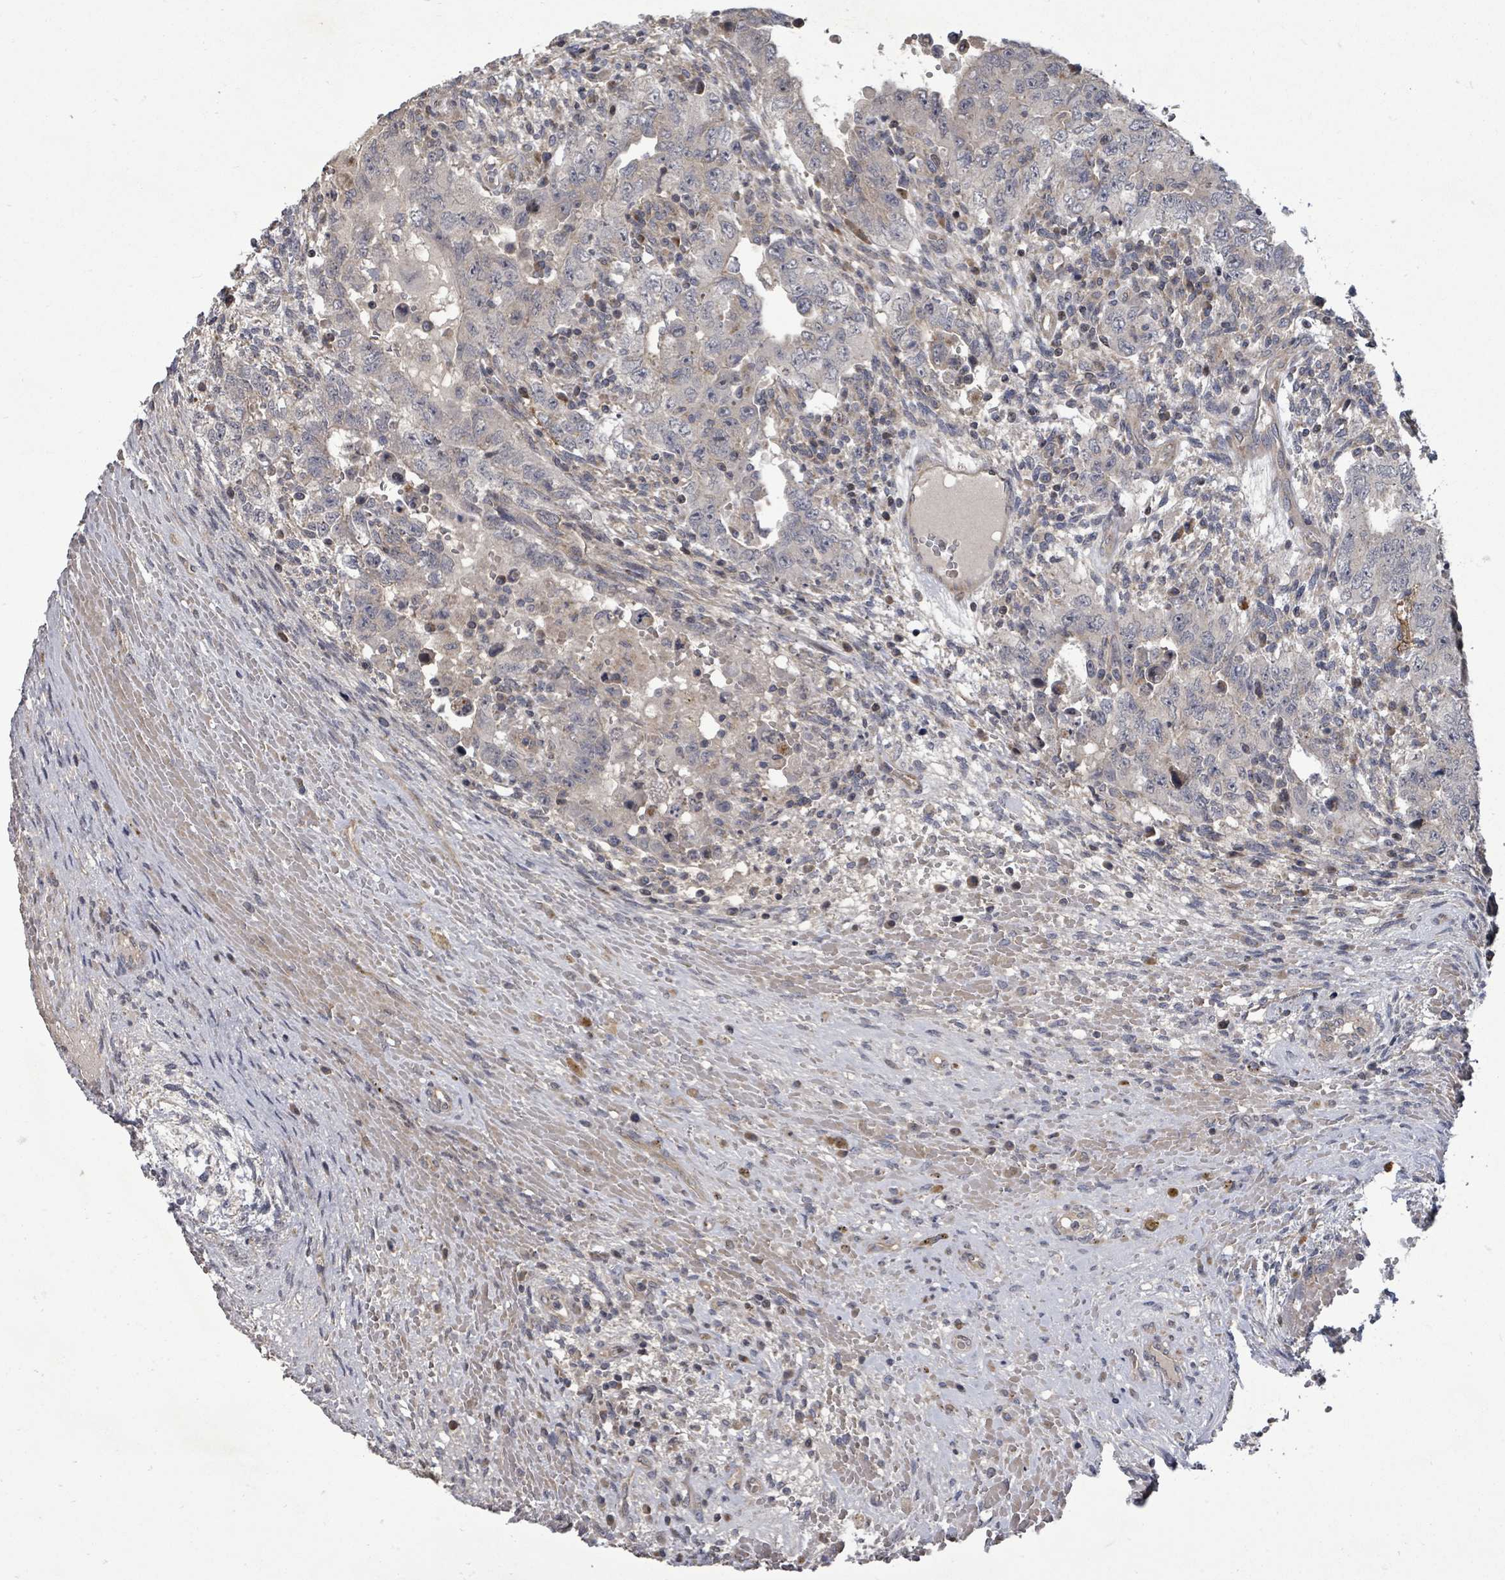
{"staining": {"intensity": "weak", "quantity": "<25%", "location": "cytoplasmic/membranous"}, "tissue": "testis cancer", "cell_type": "Tumor cells", "image_type": "cancer", "snomed": [{"axis": "morphology", "description": "Carcinoma, Embryonal, NOS"}, {"axis": "topography", "description": "Testis"}], "caption": "Protein analysis of embryonal carcinoma (testis) reveals no significant positivity in tumor cells. (DAB (3,3'-diaminobenzidine) immunohistochemistry with hematoxylin counter stain).", "gene": "KRTAP27-1", "patient": {"sex": "male", "age": 26}}